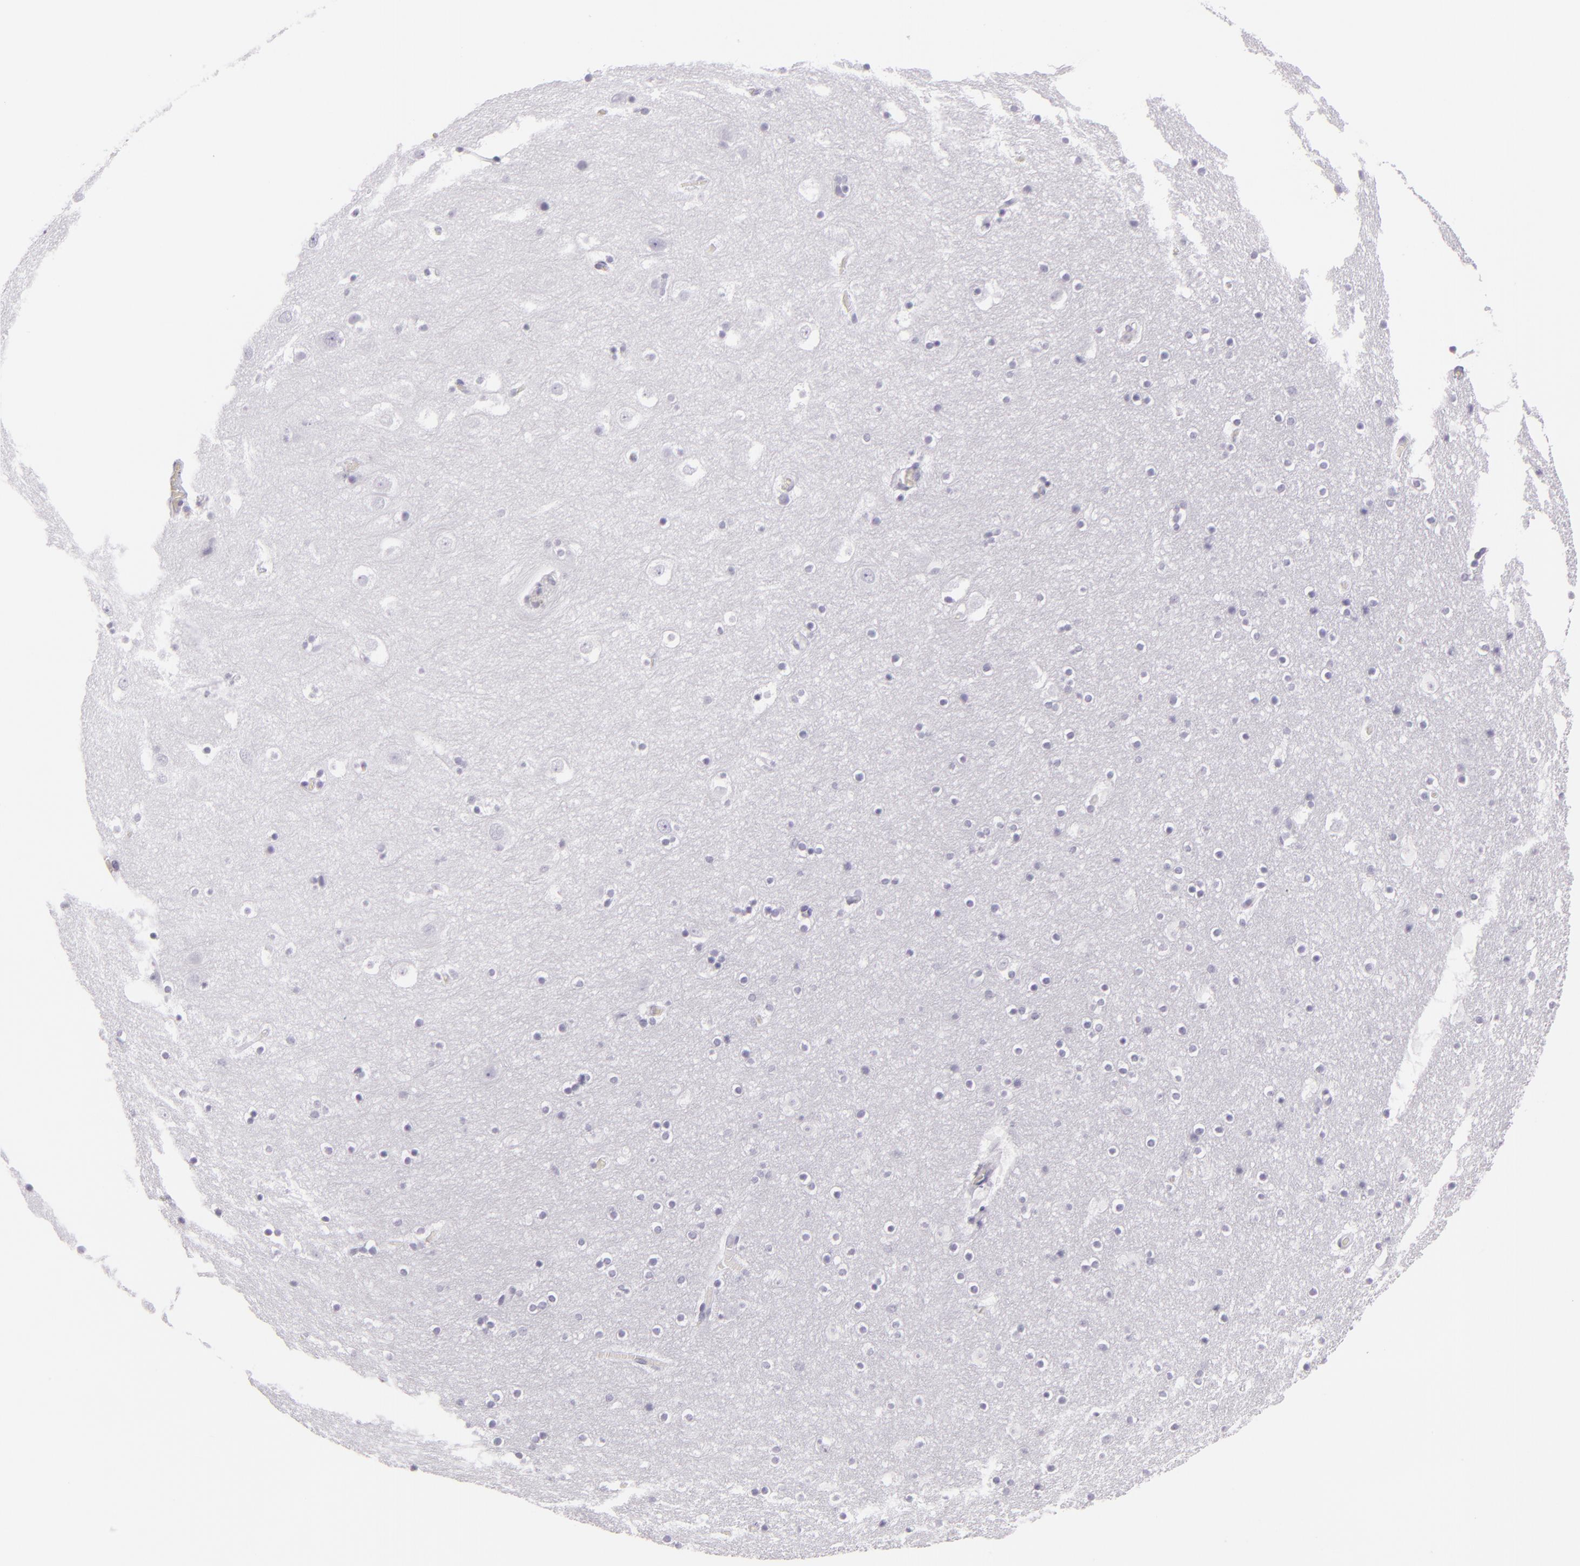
{"staining": {"intensity": "negative", "quantity": "none", "location": "none"}, "tissue": "hippocampus", "cell_type": "Glial cells", "image_type": "normal", "snomed": [{"axis": "morphology", "description": "Normal tissue, NOS"}, {"axis": "topography", "description": "Hippocampus"}], "caption": "Glial cells show no significant protein positivity in benign hippocampus.", "gene": "MCM3", "patient": {"sex": "male", "age": 45}}